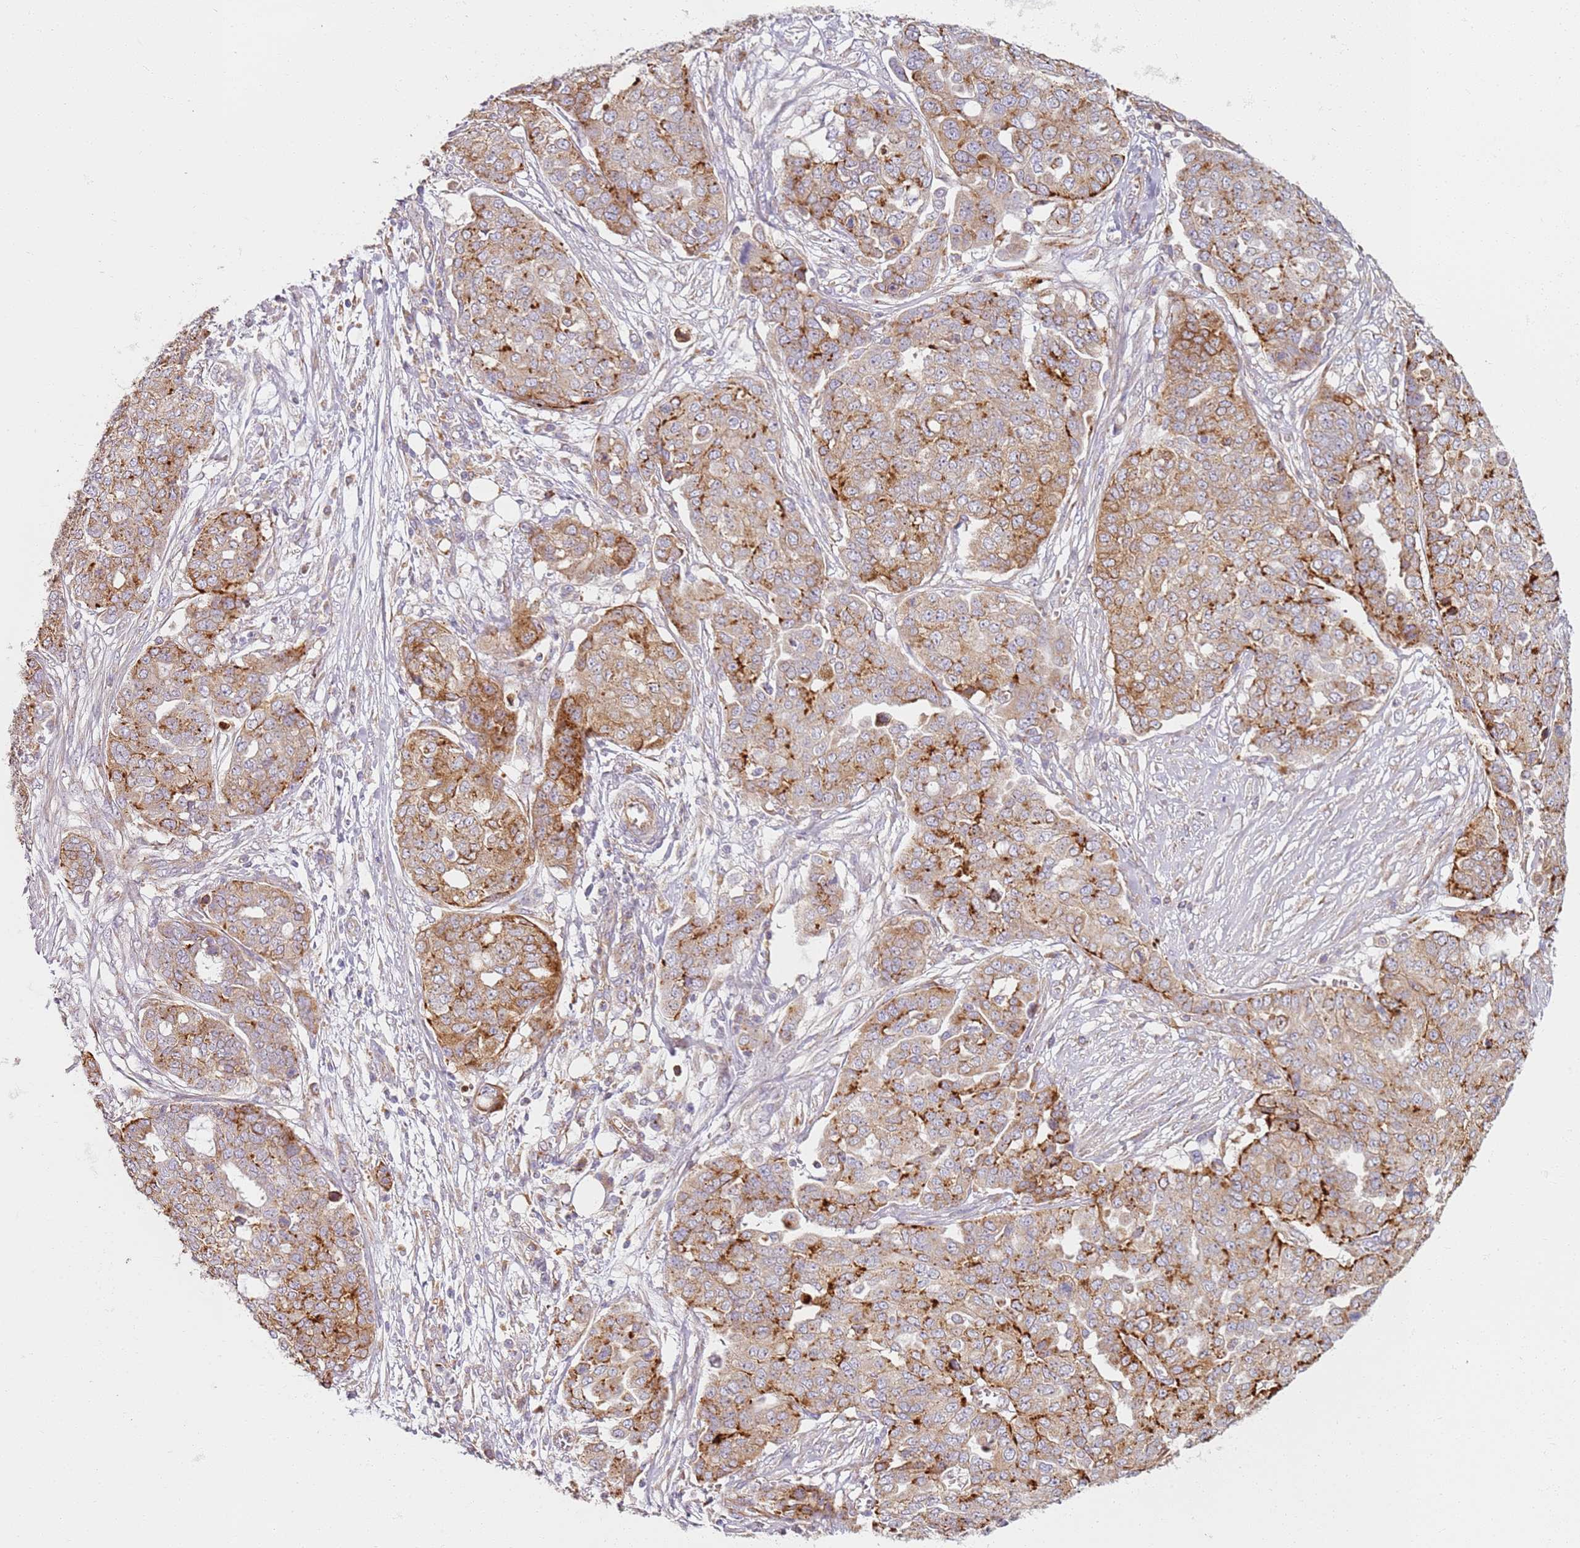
{"staining": {"intensity": "moderate", "quantity": ">75%", "location": "cytoplasmic/membranous"}, "tissue": "ovarian cancer", "cell_type": "Tumor cells", "image_type": "cancer", "snomed": [{"axis": "morphology", "description": "Cystadenocarcinoma, serous, NOS"}, {"axis": "topography", "description": "Soft tissue"}, {"axis": "topography", "description": "Ovary"}], "caption": "Moderate cytoplasmic/membranous protein positivity is appreciated in approximately >75% of tumor cells in serous cystadenocarcinoma (ovarian).", "gene": "PROKR2", "patient": {"sex": "female", "age": 57}}